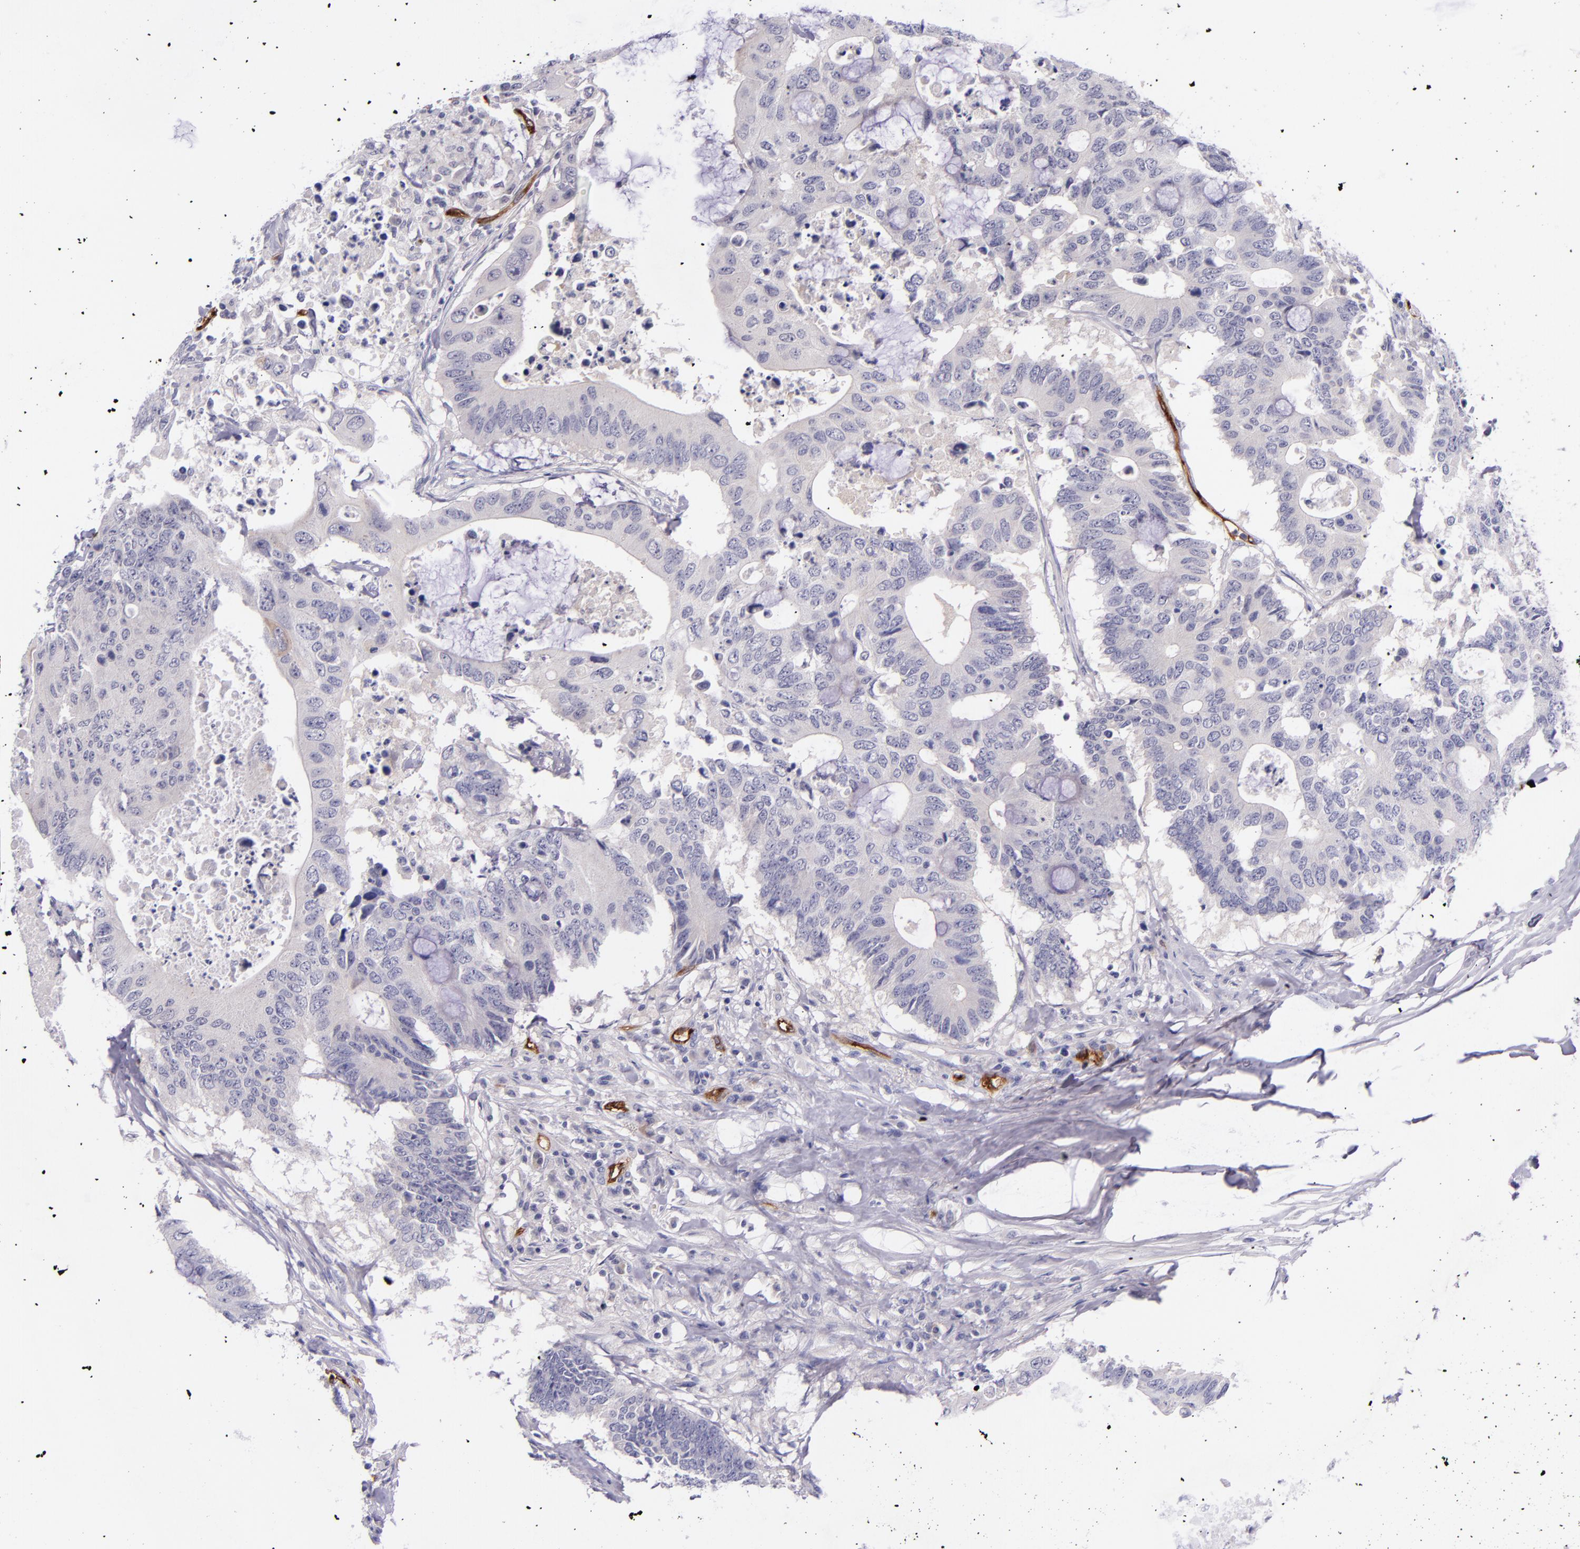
{"staining": {"intensity": "negative", "quantity": "none", "location": "none"}, "tissue": "colorectal cancer", "cell_type": "Tumor cells", "image_type": "cancer", "snomed": [{"axis": "morphology", "description": "Adenocarcinoma, NOS"}, {"axis": "topography", "description": "Colon"}], "caption": "A micrograph of colorectal adenocarcinoma stained for a protein exhibits no brown staining in tumor cells.", "gene": "NOS3", "patient": {"sex": "male", "age": 71}}